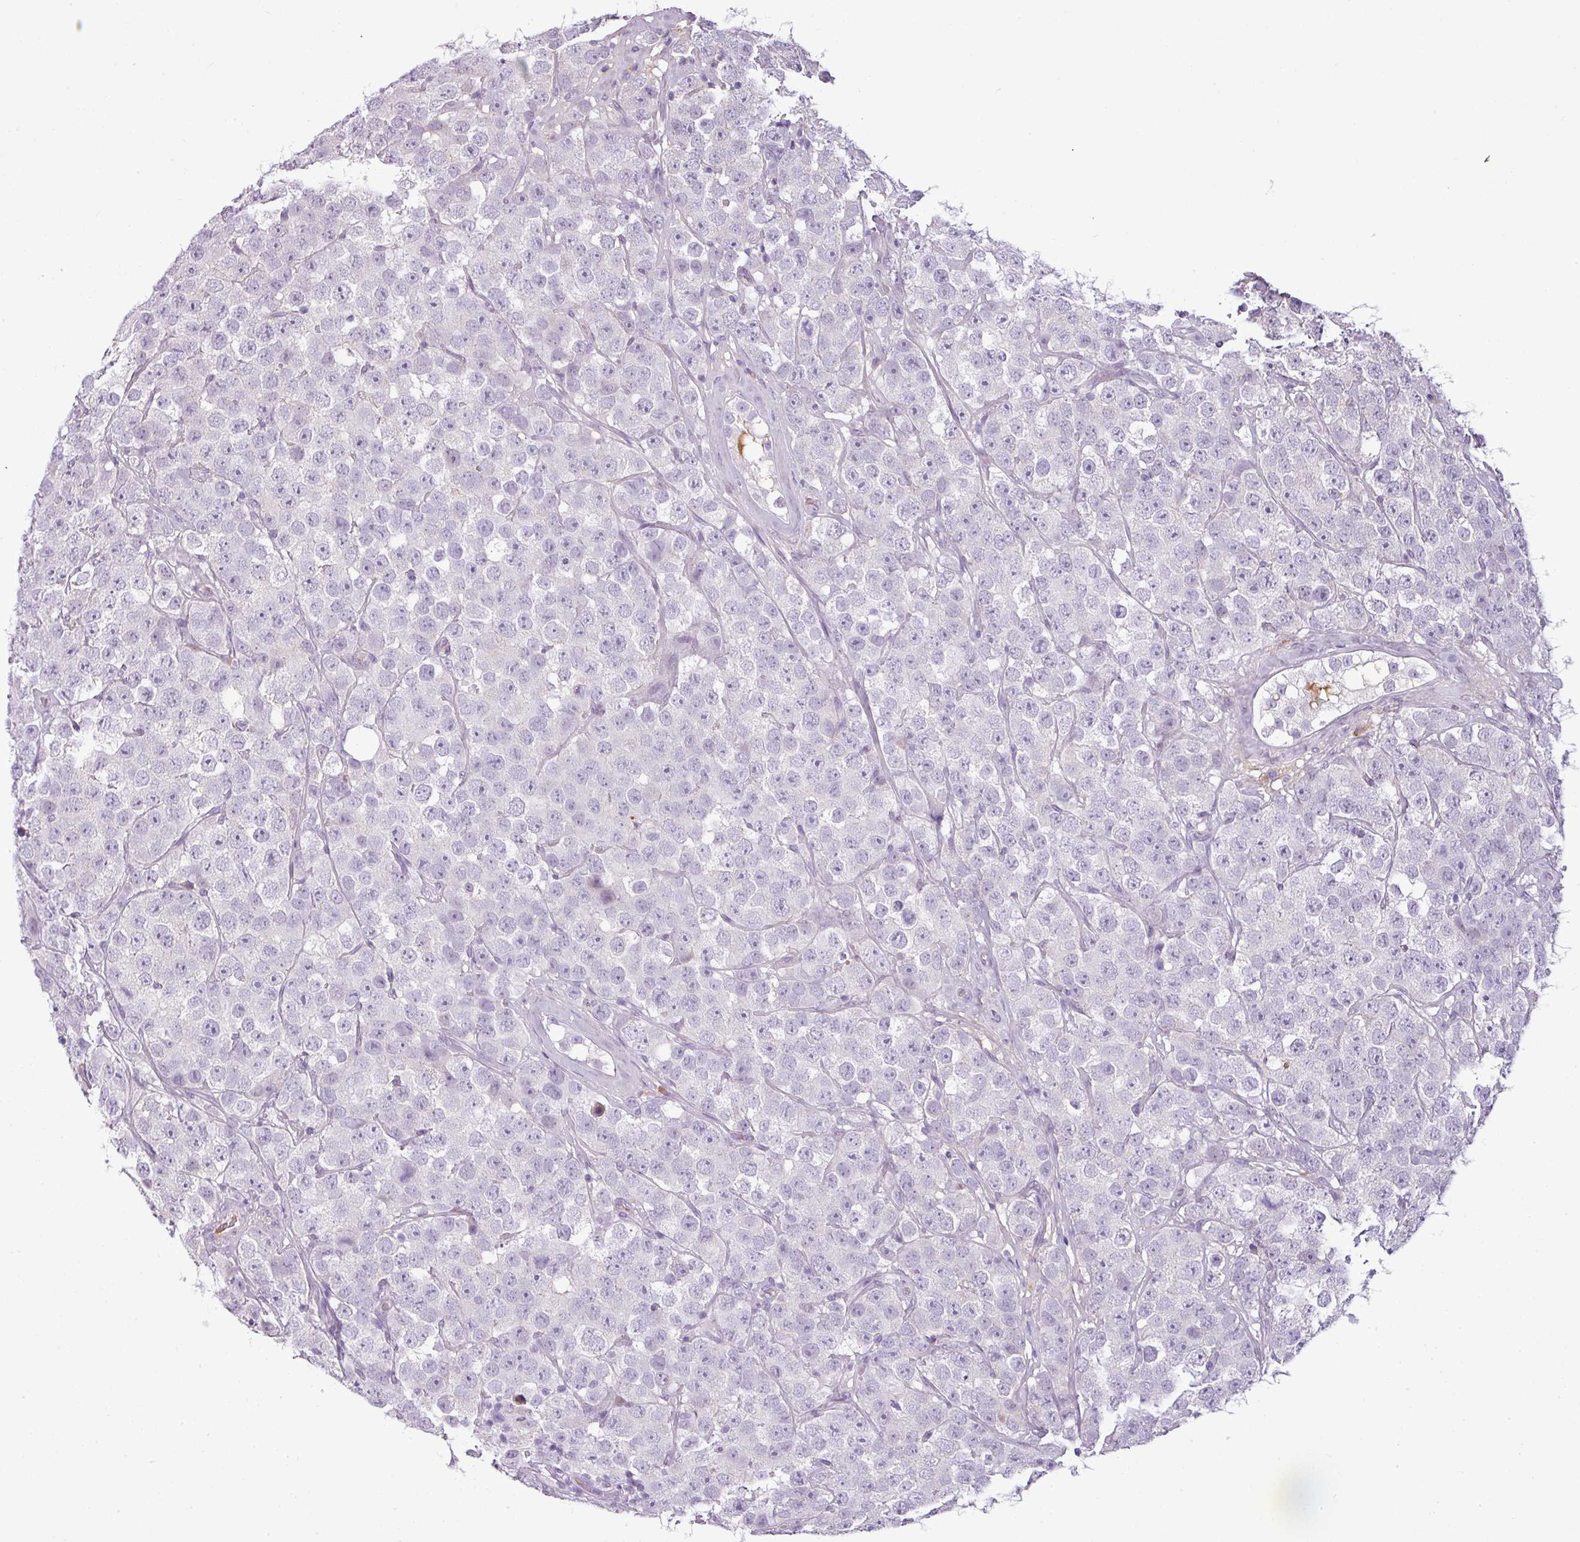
{"staining": {"intensity": "negative", "quantity": "none", "location": "none"}, "tissue": "testis cancer", "cell_type": "Tumor cells", "image_type": "cancer", "snomed": [{"axis": "morphology", "description": "Seminoma, NOS"}, {"axis": "topography", "description": "Testis"}], "caption": "Immunohistochemistry of human seminoma (testis) demonstrates no staining in tumor cells.", "gene": "C4B", "patient": {"sex": "male", "age": 28}}